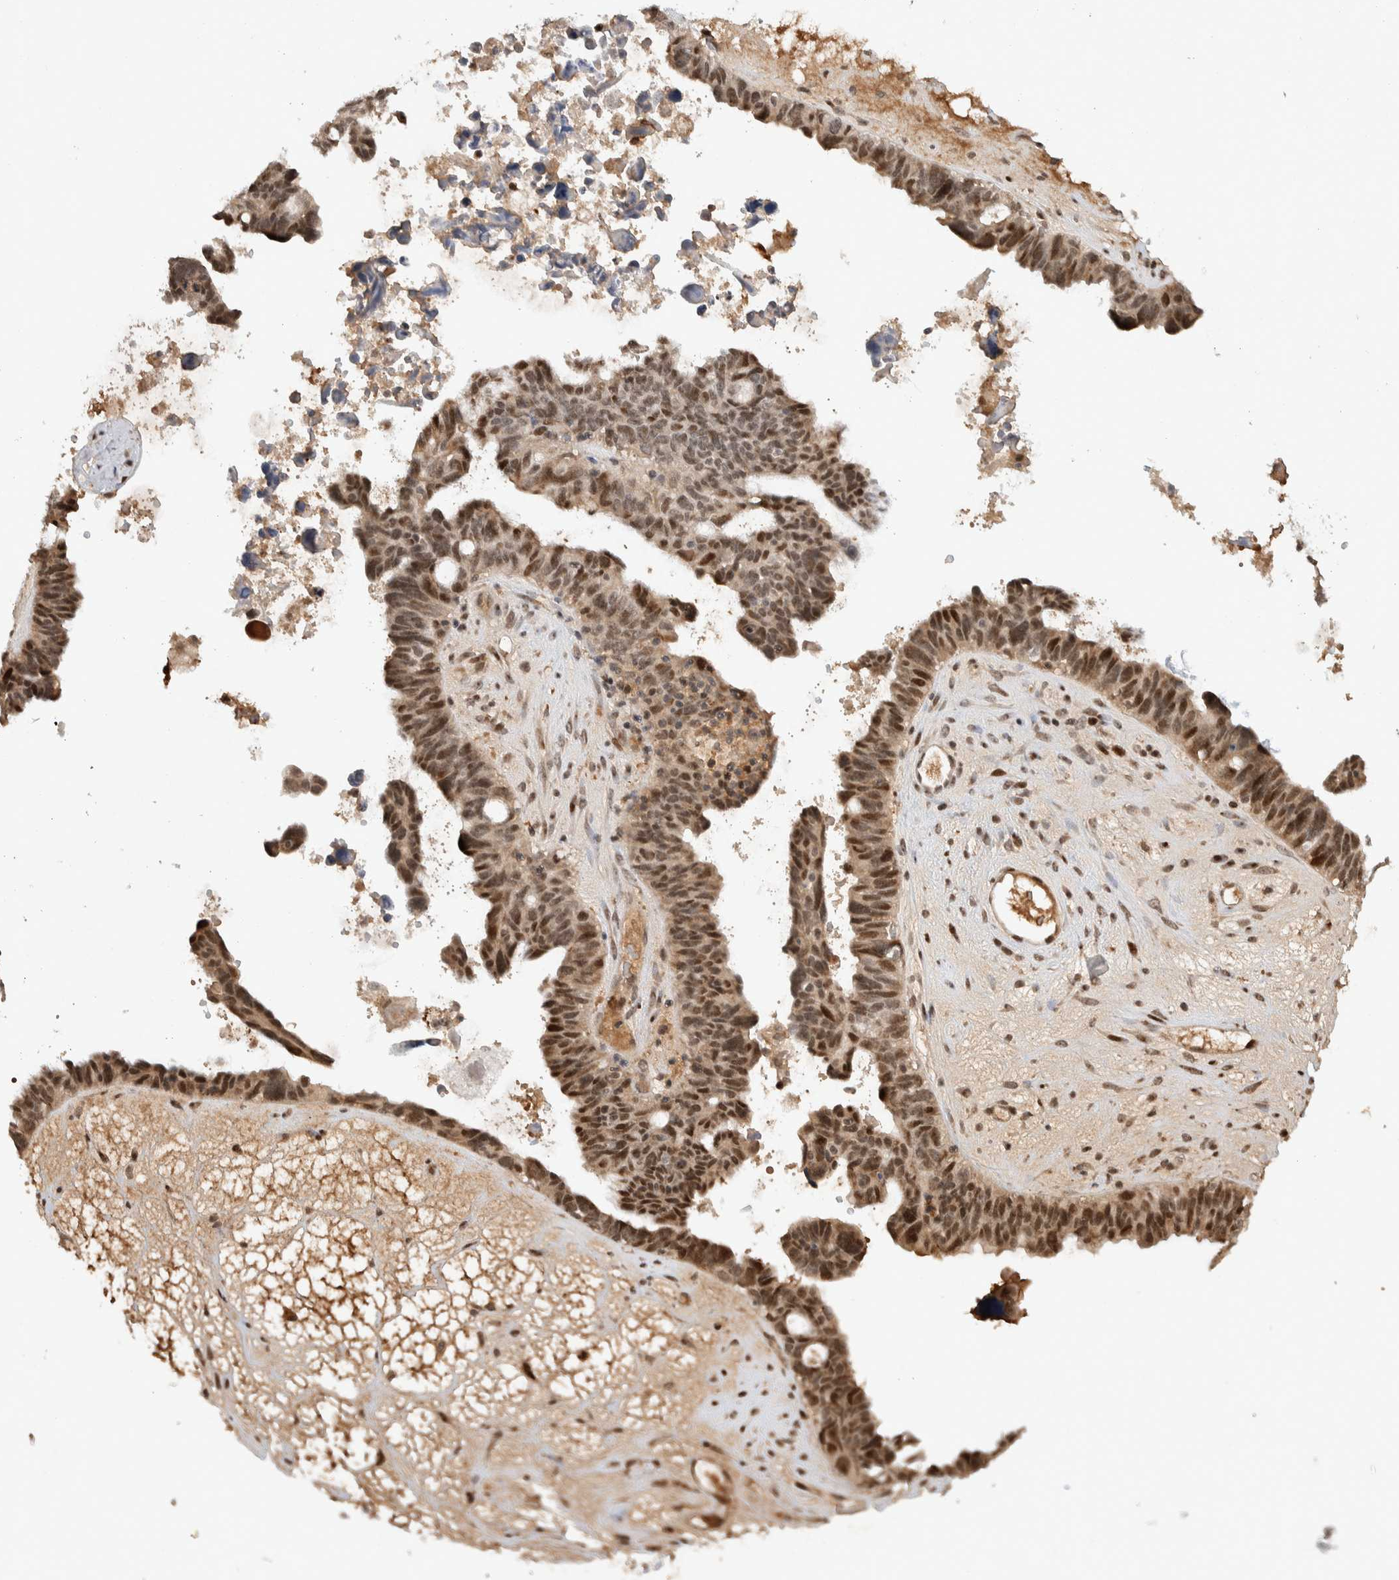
{"staining": {"intensity": "moderate", "quantity": ">75%", "location": "nuclear"}, "tissue": "ovarian cancer", "cell_type": "Tumor cells", "image_type": "cancer", "snomed": [{"axis": "morphology", "description": "Cystadenocarcinoma, serous, NOS"}, {"axis": "topography", "description": "Ovary"}], "caption": "IHC staining of ovarian serous cystadenocarcinoma, which reveals medium levels of moderate nuclear staining in about >75% of tumor cells indicating moderate nuclear protein expression. The staining was performed using DAB (brown) for protein detection and nuclei were counterstained in hematoxylin (blue).", "gene": "ZNF521", "patient": {"sex": "female", "age": 79}}